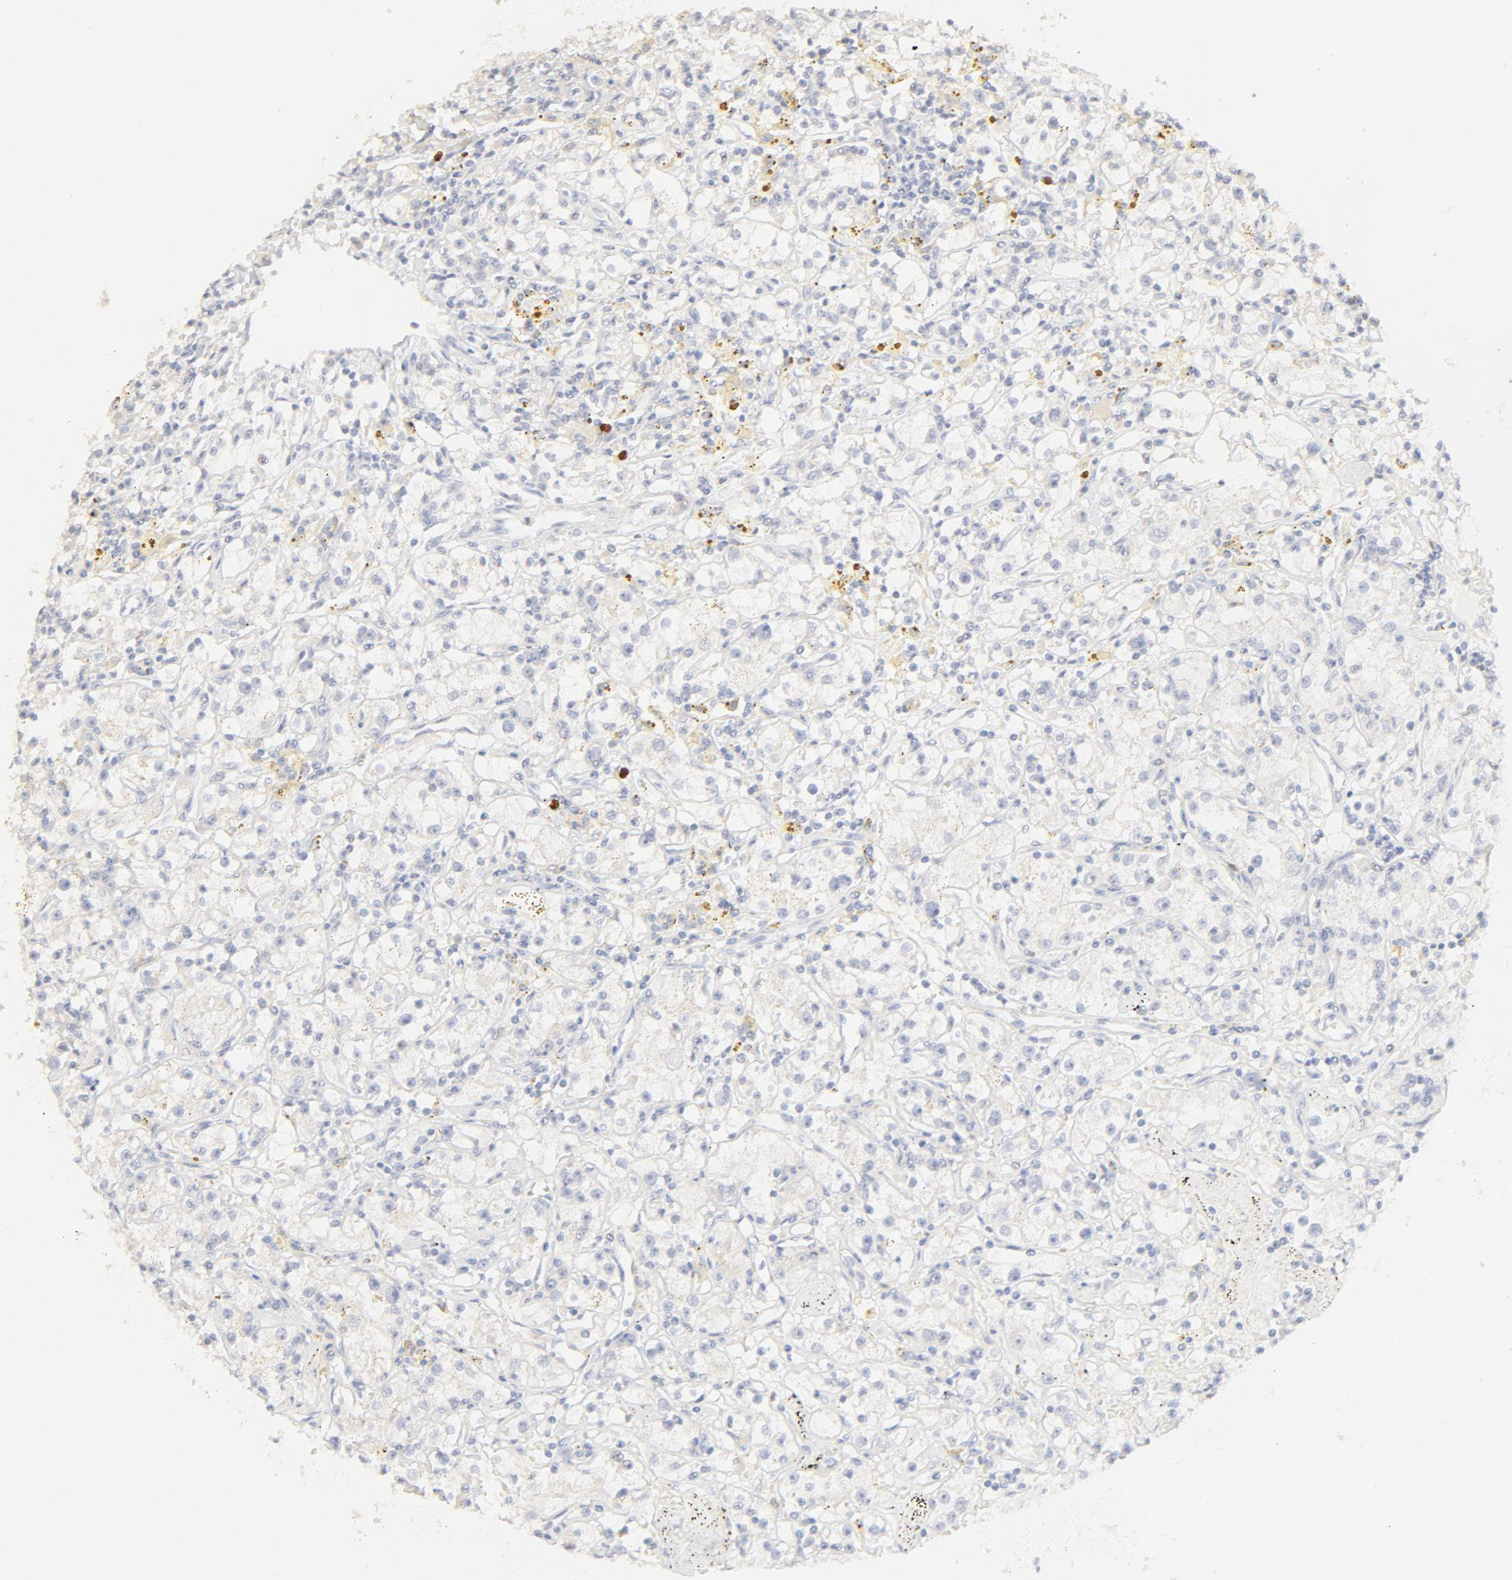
{"staining": {"intensity": "negative", "quantity": "none", "location": "none"}, "tissue": "renal cancer", "cell_type": "Tumor cells", "image_type": "cancer", "snomed": [{"axis": "morphology", "description": "Adenocarcinoma, NOS"}, {"axis": "topography", "description": "Kidney"}], "caption": "Tumor cells are negative for brown protein staining in renal cancer.", "gene": "FCGBP", "patient": {"sex": "male", "age": 56}}